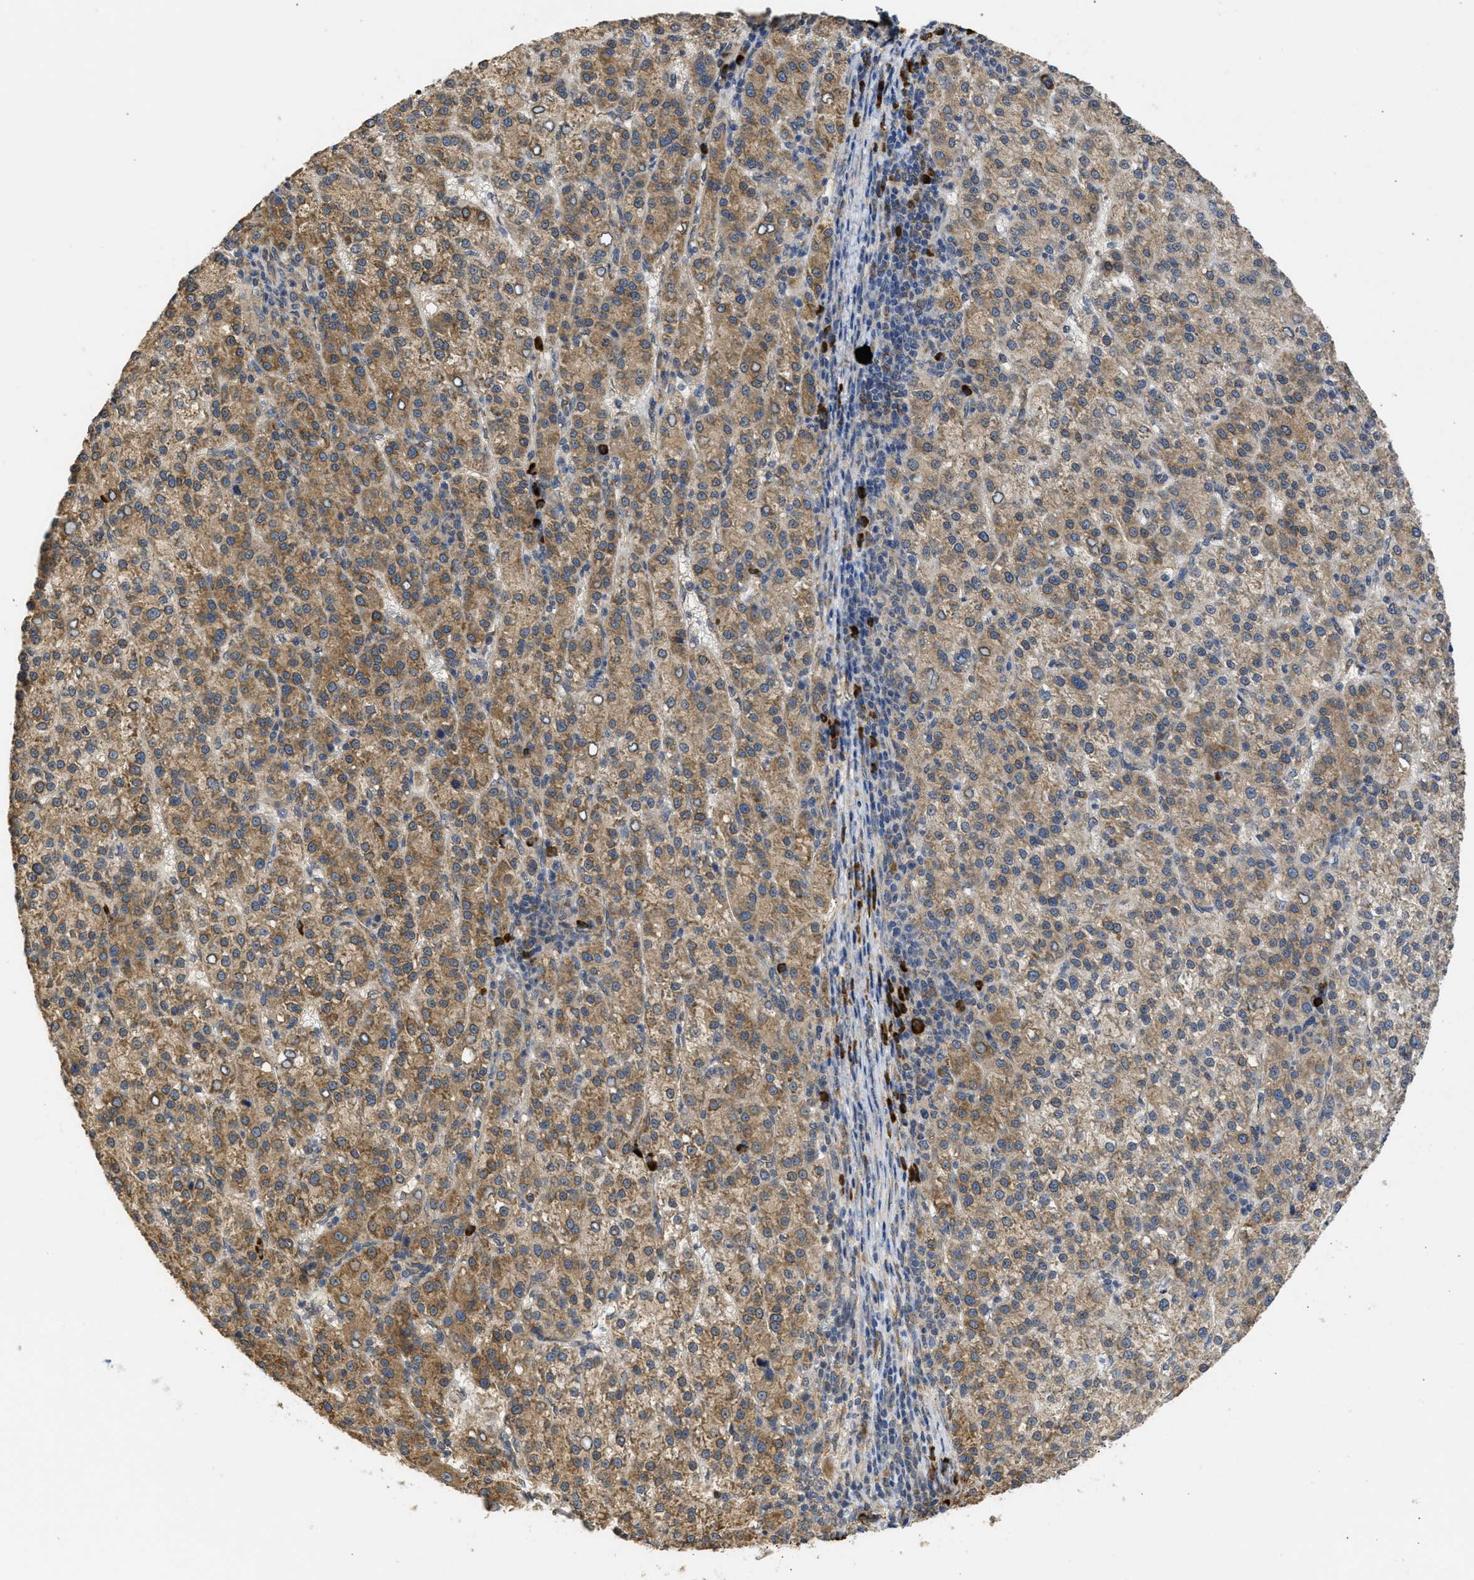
{"staining": {"intensity": "moderate", "quantity": ">75%", "location": "cytoplasmic/membranous"}, "tissue": "liver cancer", "cell_type": "Tumor cells", "image_type": "cancer", "snomed": [{"axis": "morphology", "description": "Carcinoma, Hepatocellular, NOS"}, {"axis": "topography", "description": "Liver"}], "caption": "Tumor cells exhibit medium levels of moderate cytoplasmic/membranous positivity in approximately >75% of cells in human liver cancer. Nuclei are stained in blue.", "gene": "DNAJC1", "patient": {"sex": "female", "age": 58}}